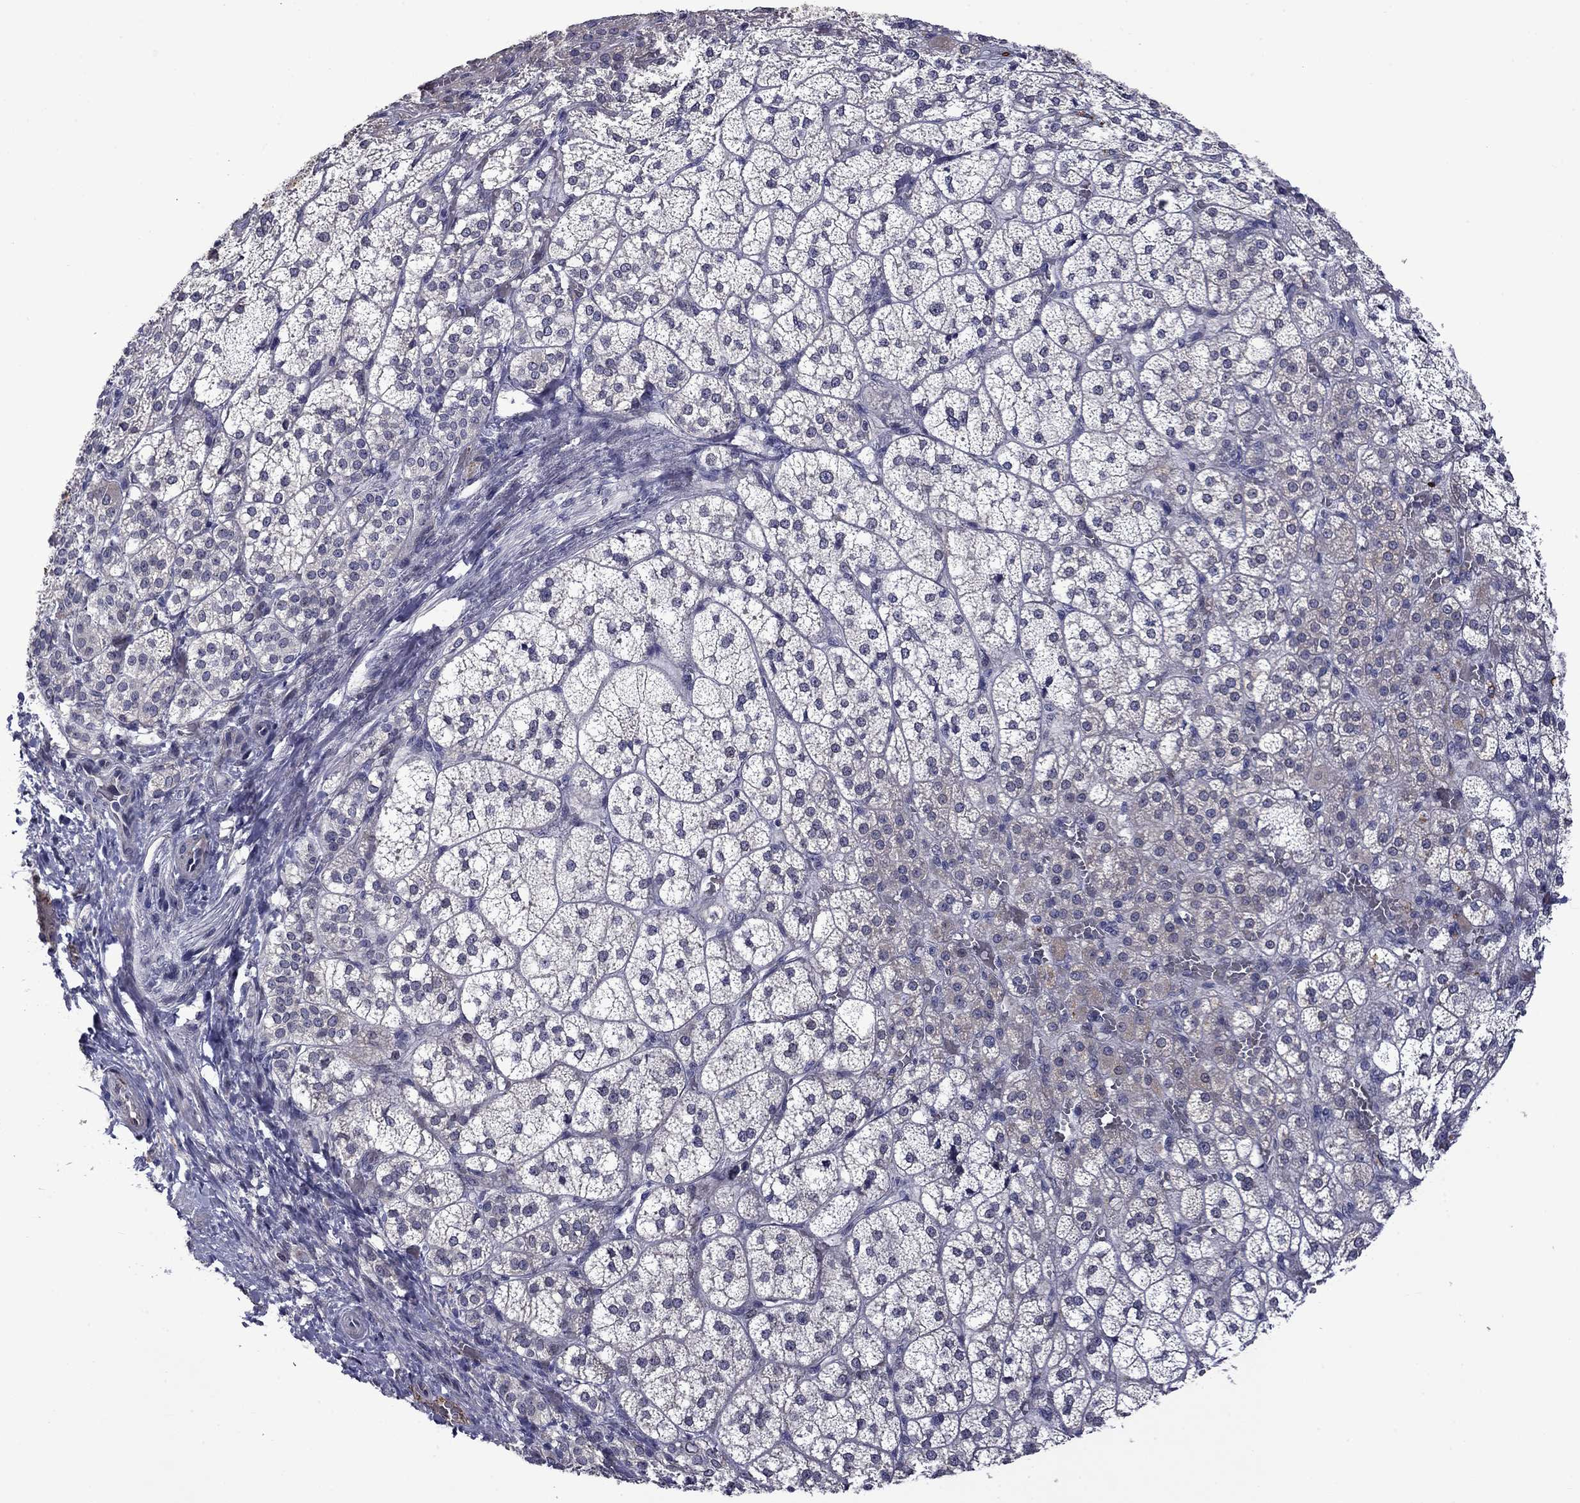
{"staining": {"intensity": "moderate", "quantity": "<25%", "location": "cytoplasmic/membranous"}, "tissue": "adrenal gland", "cell_type": "Glandular cells", "image_type": "normal", "snomed": [{"axis": "morphology", "description": "Normal tissue, NOS"}, {"axis": "topography", "description": "Adrenal gland"}], "caption": "Immunohistochemical staining of normal human adrenal gland displays low levels of moderate cytoplasmic/membranous expression in approximately <25% of glandular cells. Nuclei are stained in blue.", "gene": "SLITRK1", "patient": {"sex": "female", "age": 60}}